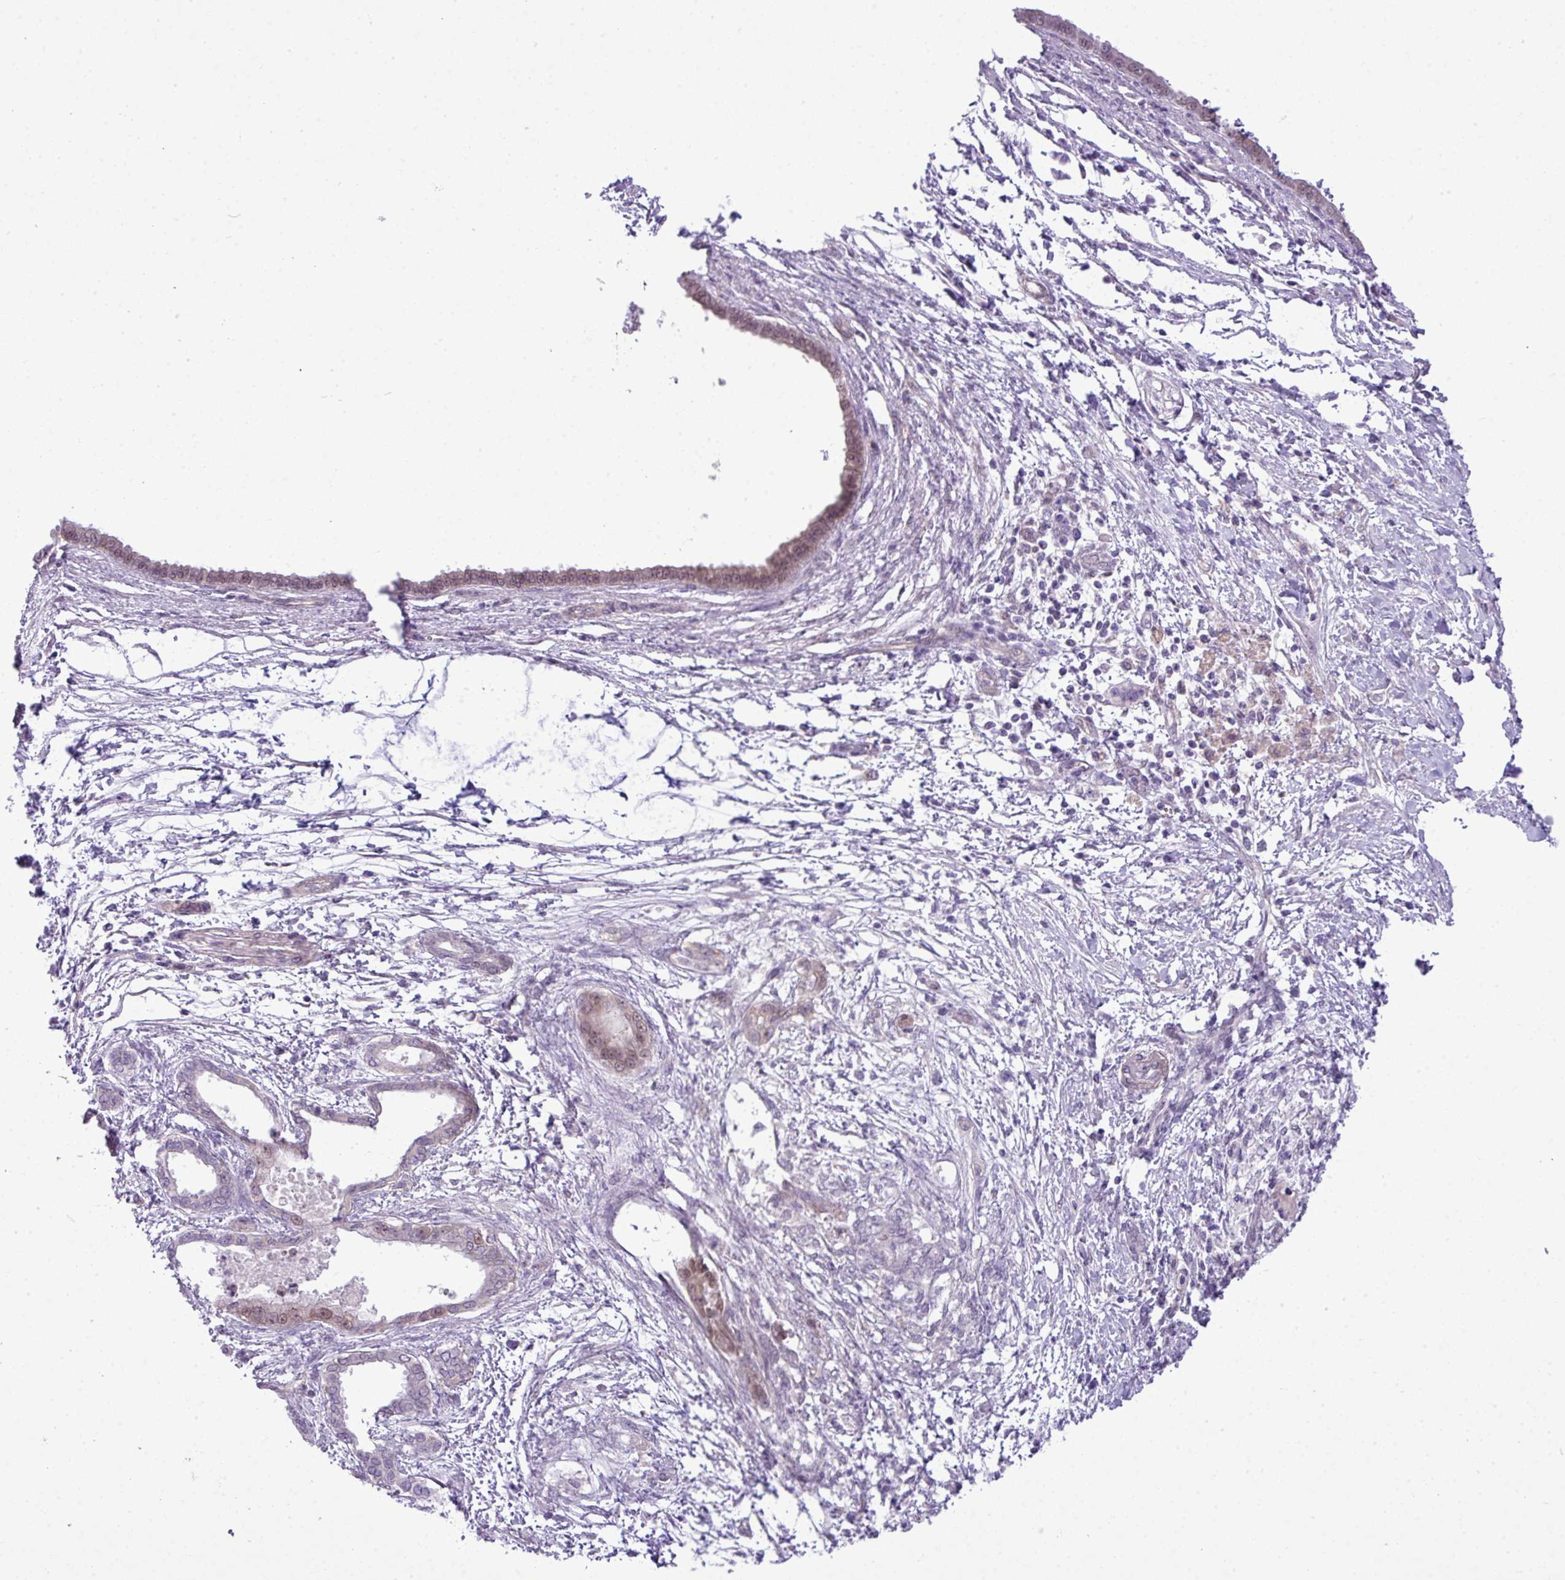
{"staining": {"intensity": "weak", "quantity": "25%-75%", "location": "cytoplasmic/membranous,nuclear"}, "tissue": "pancreatic cancer", "cell_type": "Tumor cells", "image_type": "cancer", "snomed": [{"axis": "morphology", "description": "Adenocarcinoma, NOS"}, {"axis": "topography", "description": "Pancreas"}], "caption": "This photomicrograph reveals IHC staining of human adenocarcinoma (pancreatic), with low weak cytoplasmic/membranous and nuclear expression in approximately 25%-75% of tumor cells.", "gene": "MAK16", "patient": {"sex": "female", "age": 55}}